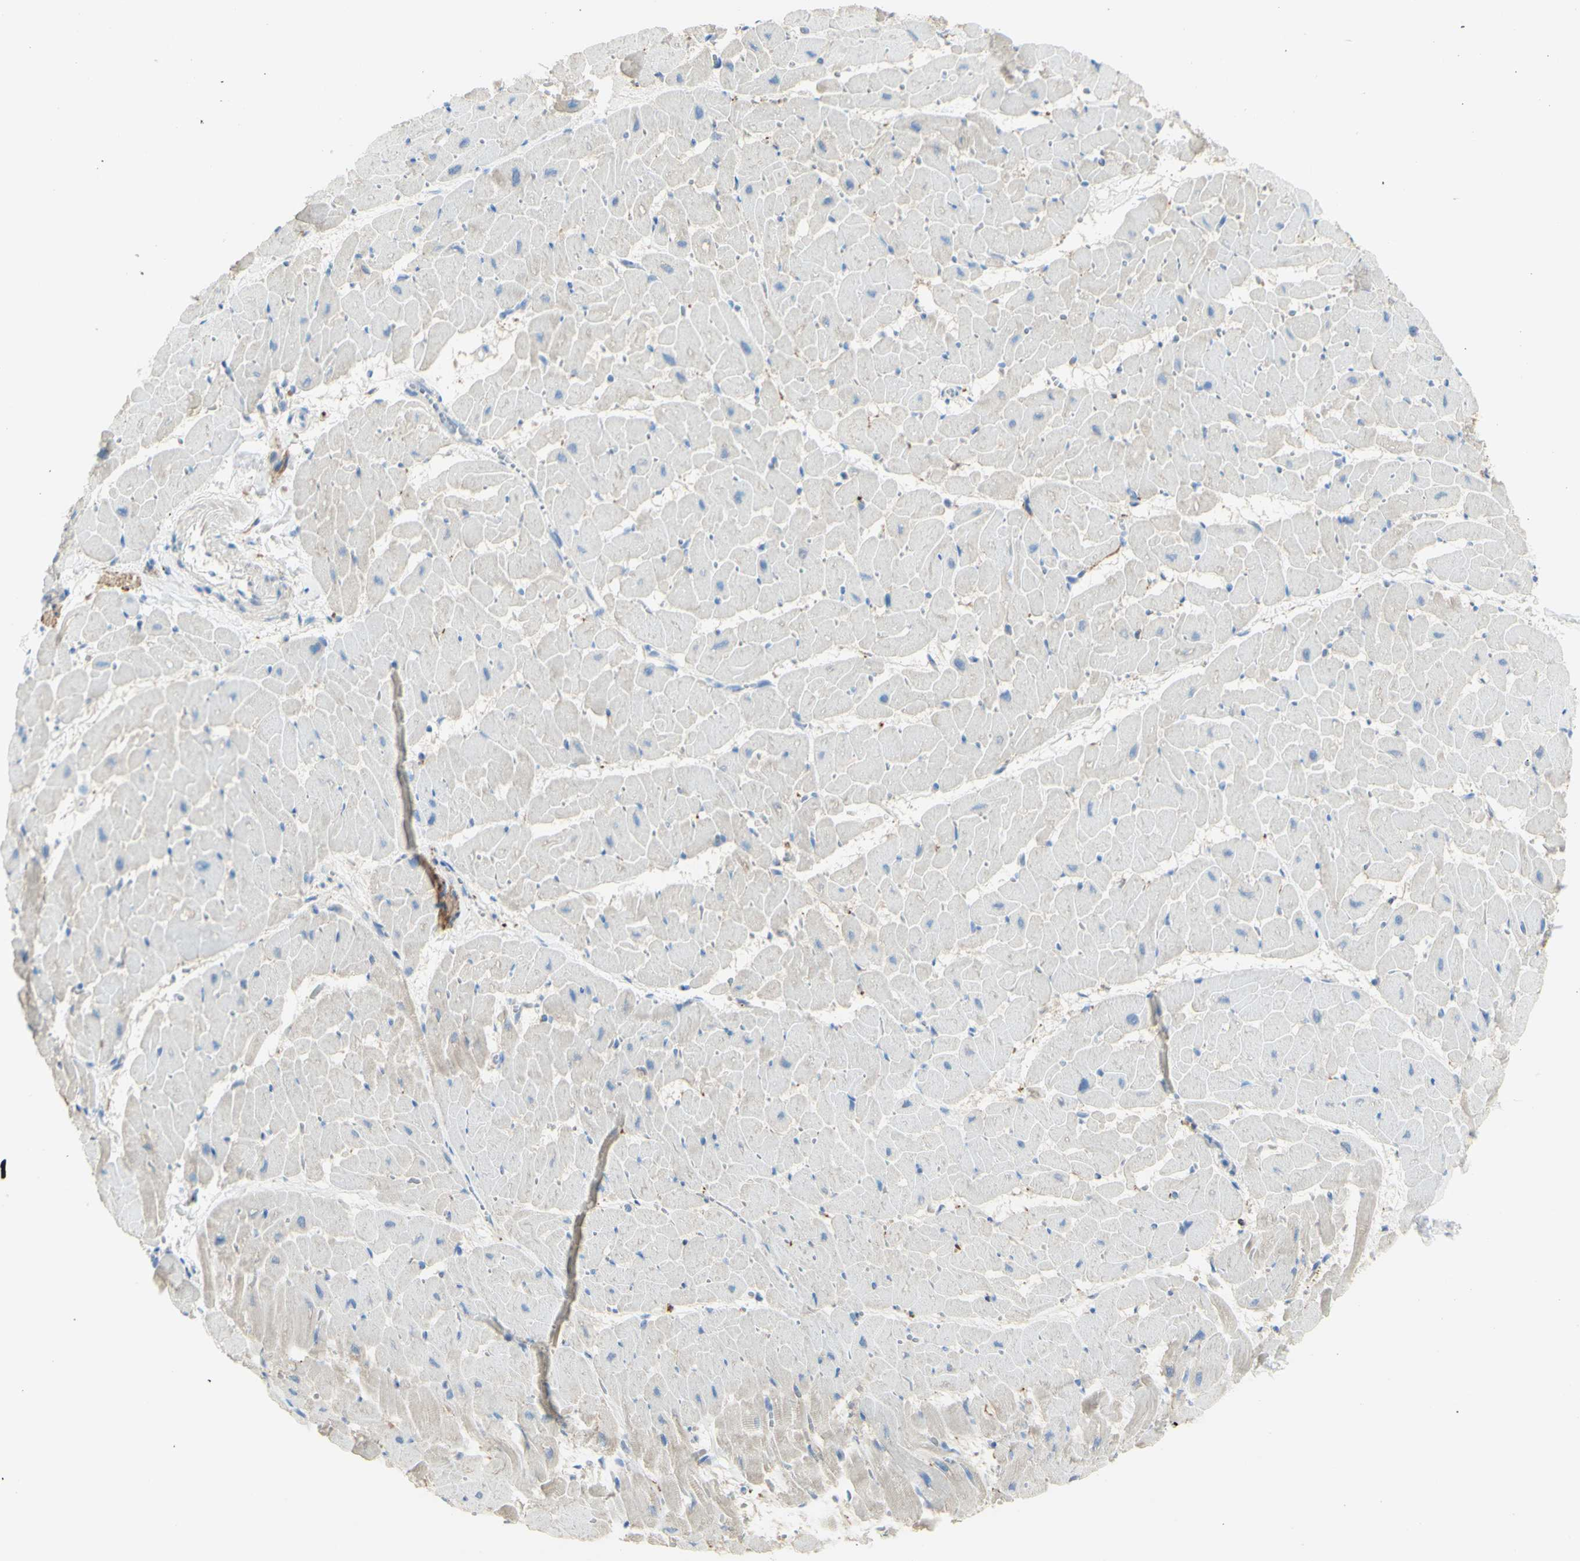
{"staining": {"intensity": "negative", "quantity": "none", "location": "none"}, "tissue": "heart muscle", "cell_type": "Cardiomyocytes", "image_type": "normal", "snomed": [{"axis": "morphology", "description": "Normal tissue, NOS"}, {"axis": "topography", "description": "Heart"}], "caption": "The image displays no staining of cardiomyocytes in benign heart muscle.", "gene": "TSPAN1", "patient": {"sex": "female", "age": 19}}